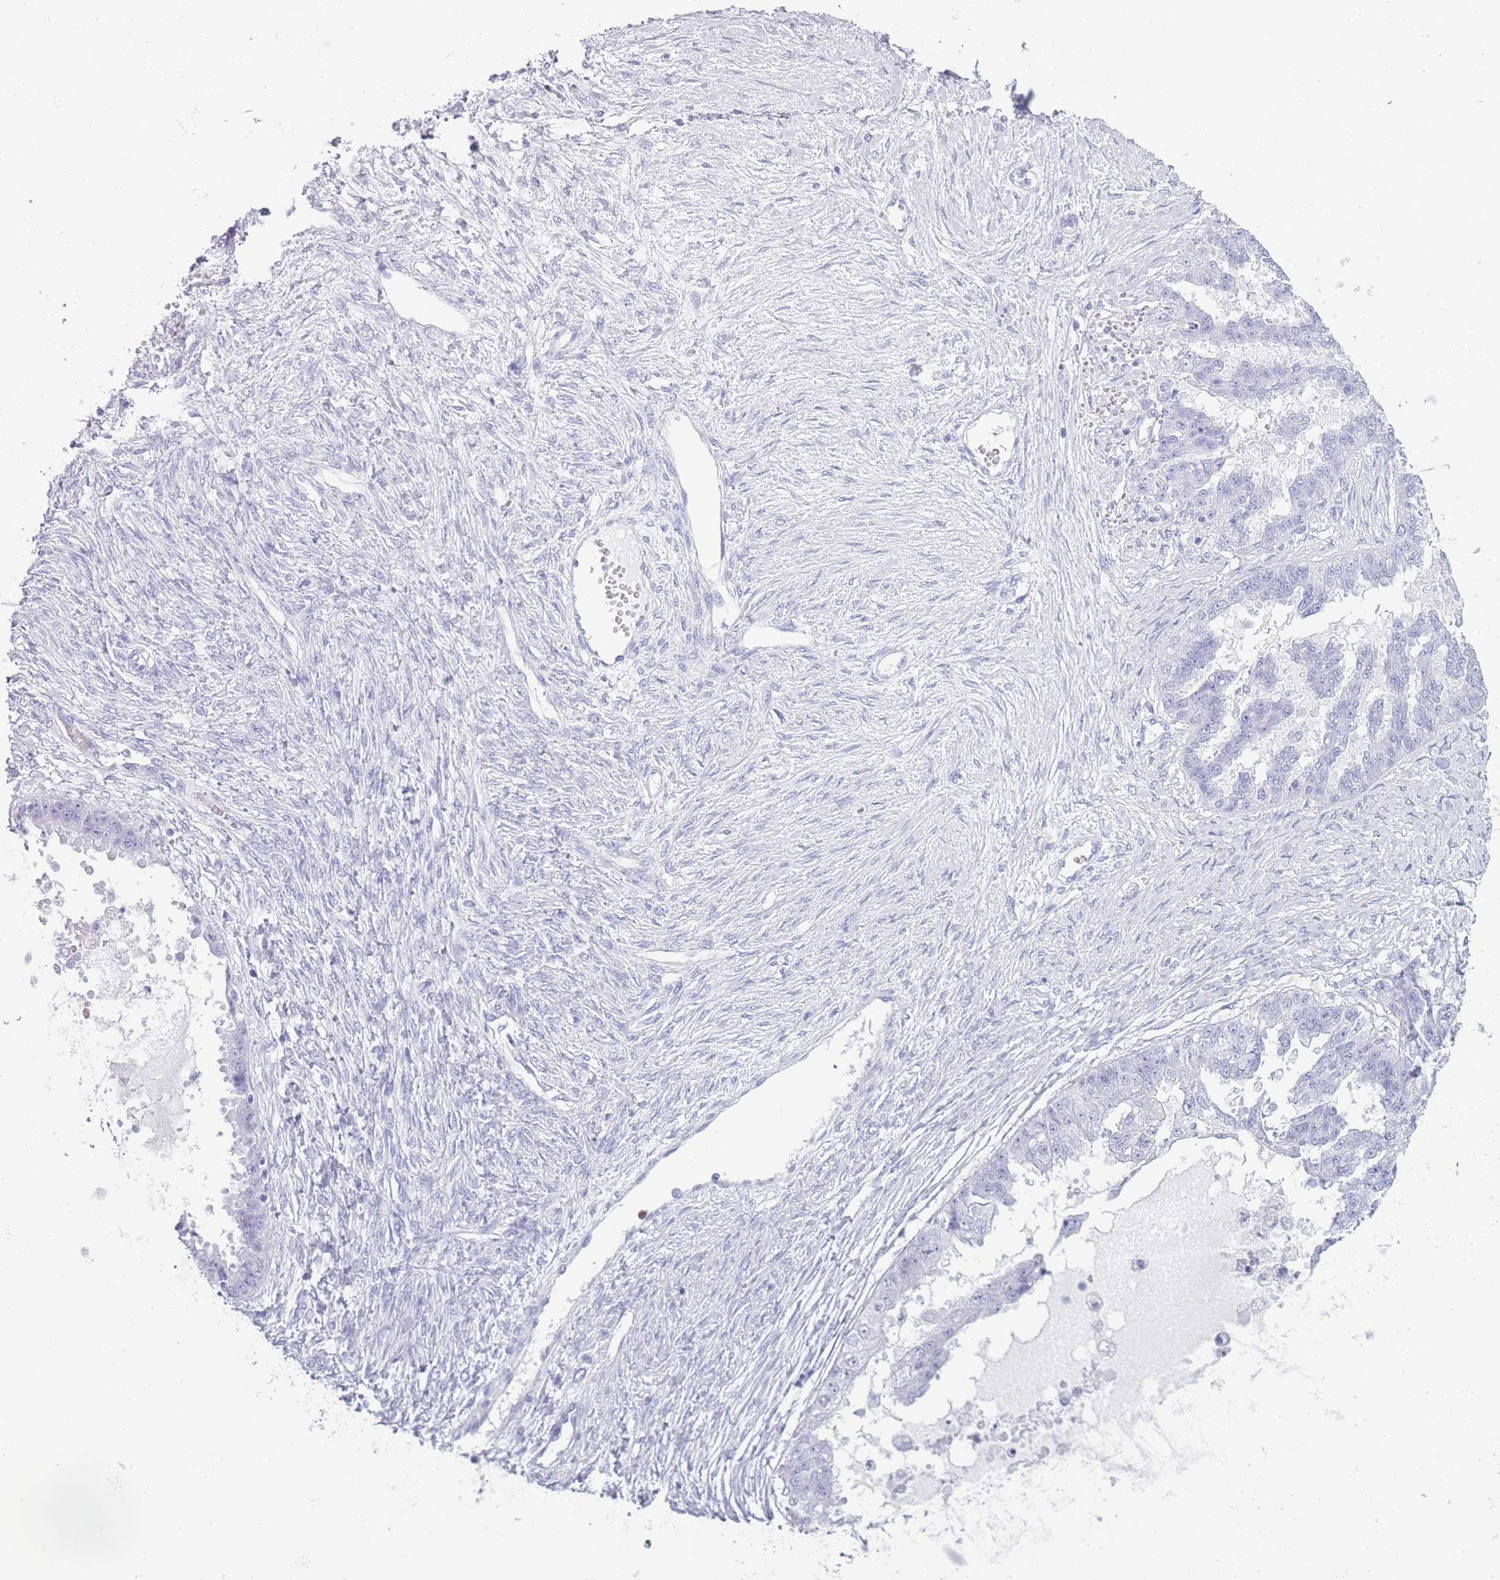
{"staining": {"intensity": "negative", "quantity": "none", "location": "none"}, "tissue": "ovarian cancer", "cell_type": "Tumor cells", "image_type": "cancer", "snomed": [{"axis": "morphology", "description": "Cystadenocarcinoma, serous, NOS"}, {"axis": "topography", "description": "Ovary"}], "caption": "High power microscopy photomicrograph of an immunohistochemistry (IHC) photomicrograph of ovarian cancer, revealing no significant expression in tumor cells.", "gene": "OR4F21", "patient": {"sex": "female", "age": 58}}